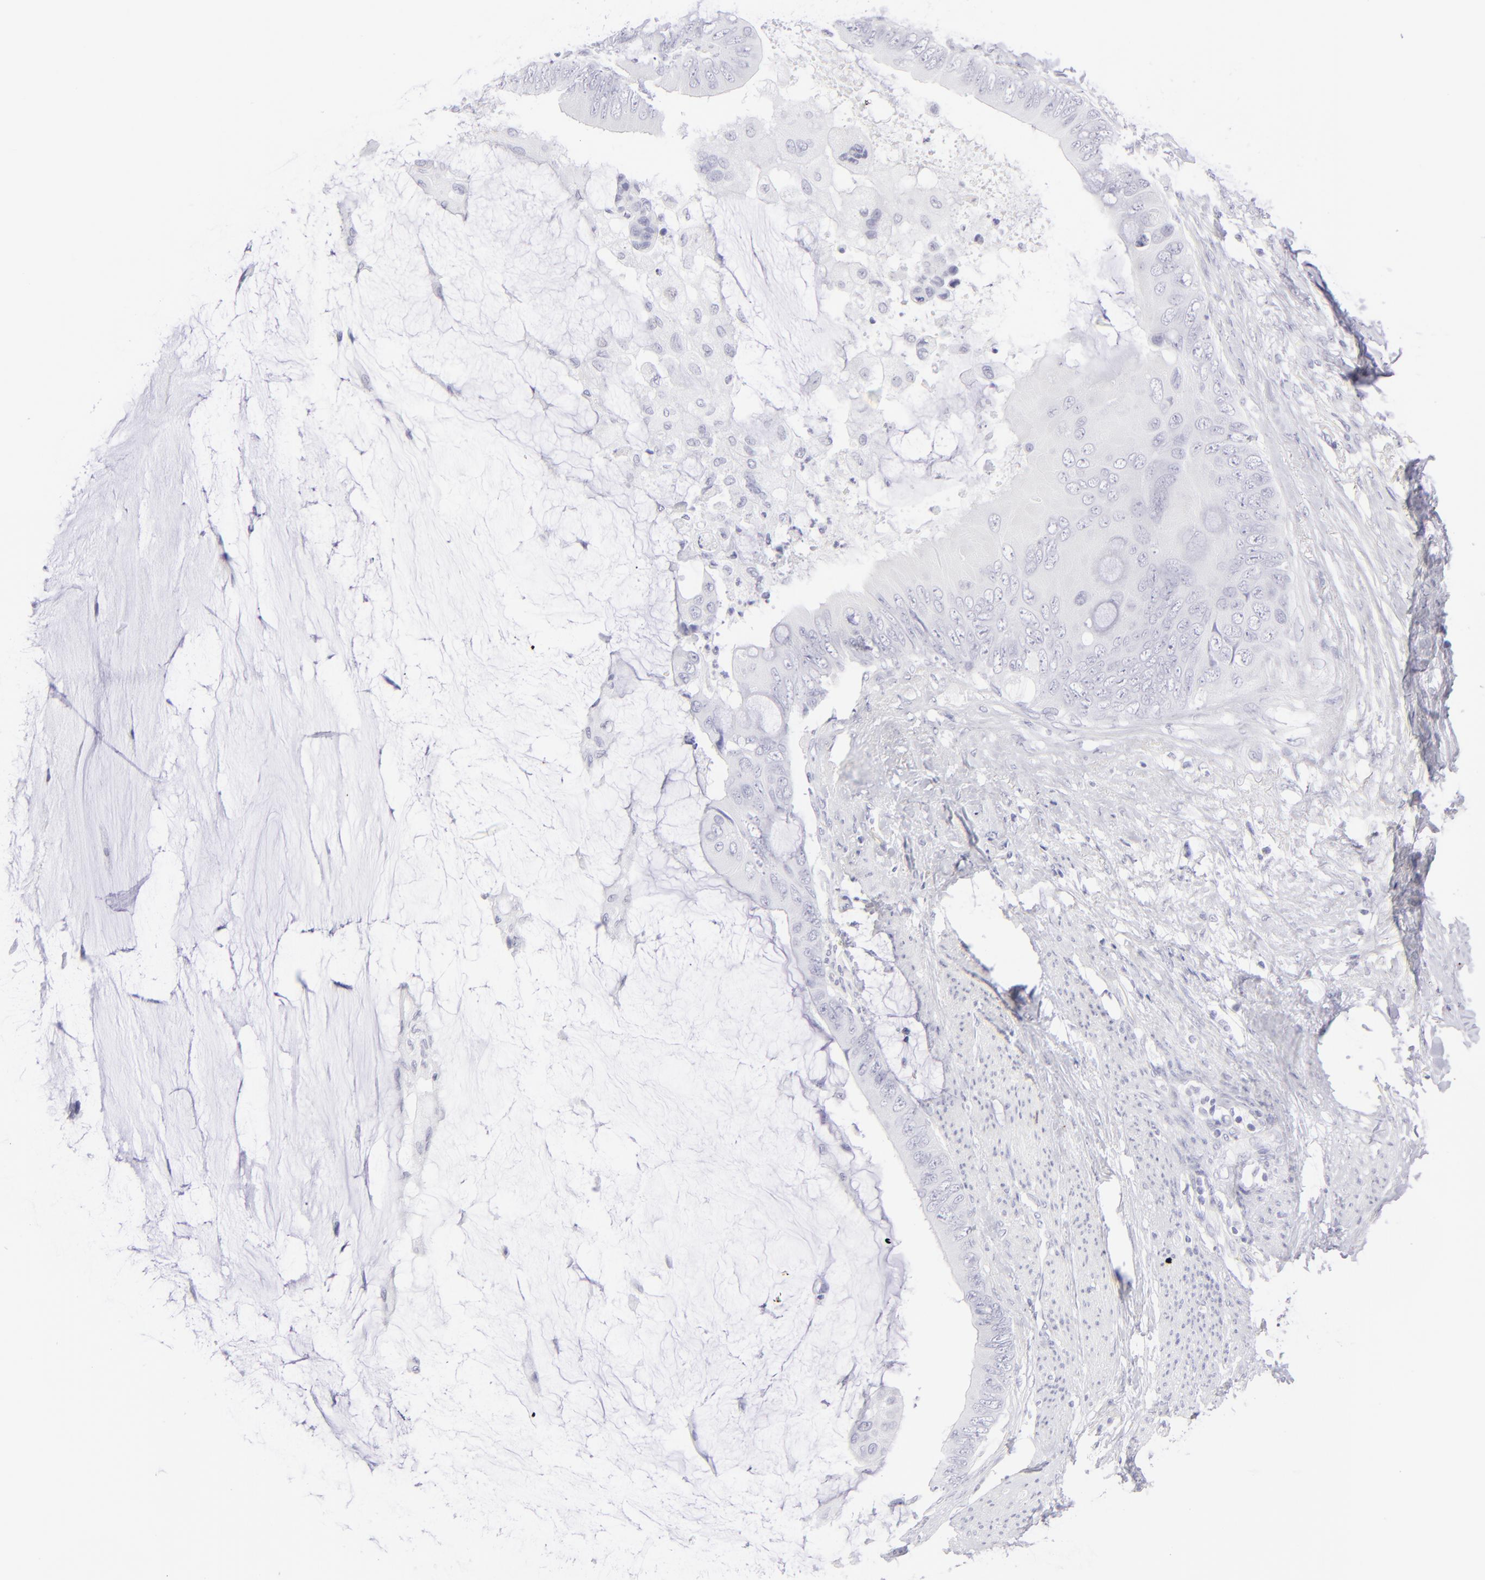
{"staining": {"intensity": "negative", "quantity": "none", "location": "none"}, "tissue": "colorectal cancer", "cell_type": "Tumor cells", "image_type": "cancer", "snomed": [{"axis": "morphology", "description": "Normal tissue, NOS"}, {"axis": "morphology", "description": "Adenocarcinoma, NOS"}, {"axis": "topography", "description": "Rectum"}, {"axis": "topography", "description": "Peripheral nerve tissue"}], "caption": "Protein analysis of colorectal cancer (adenocarcinoma) shows no significant staining in tumor cells.", "gene": "FCER2", "patient": {"sex": "female", "age": 77}}